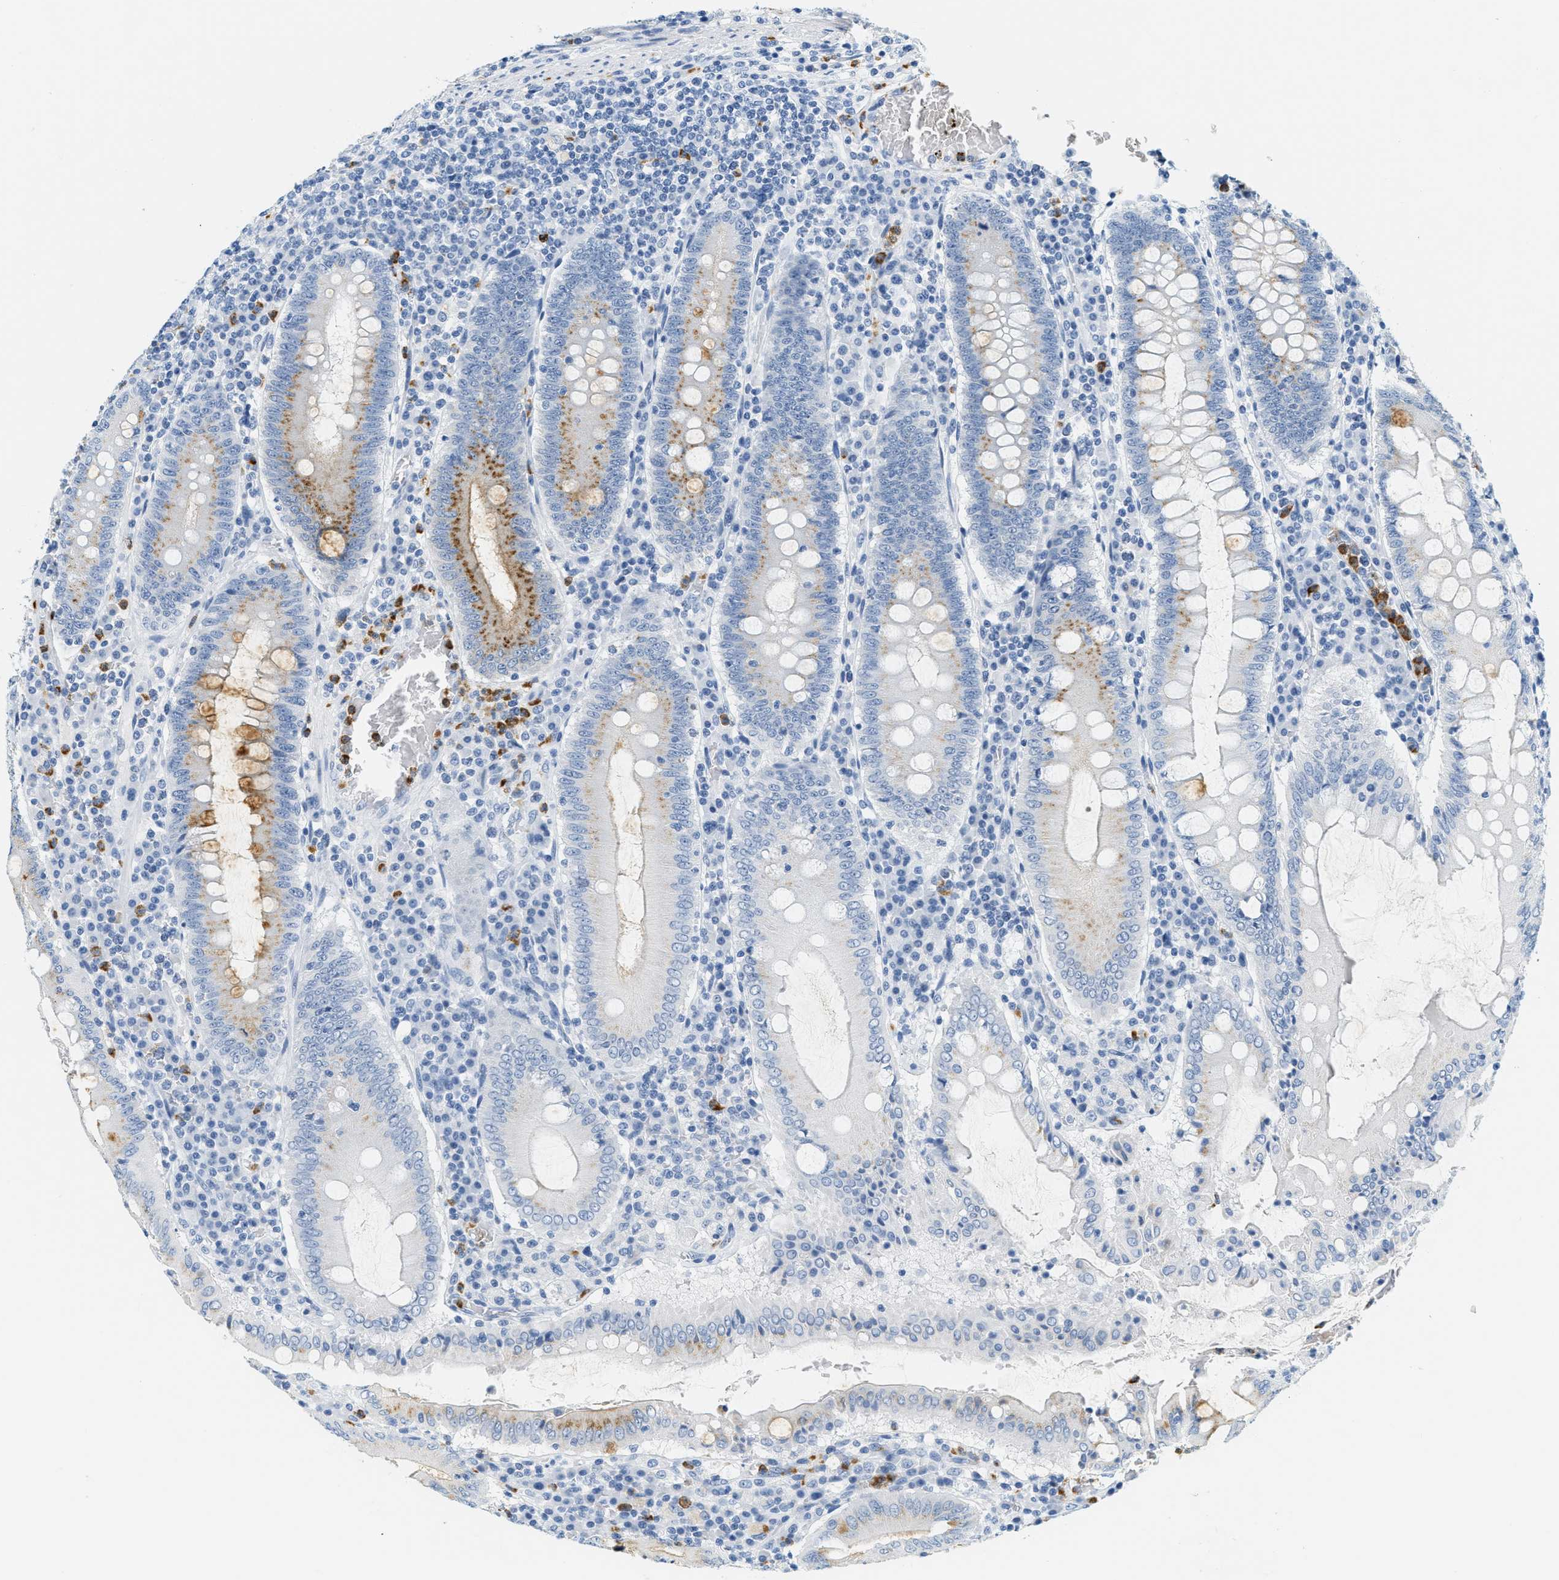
{"staining": {"intensity": "moderate", "quantity": "25%-75%", "location": "cytoplasmic/membranous"}, "tissue": "colorectal cancer", "cell_type": "Tumor cells", "image_type": "cancer", "snomed": [{"axis": "morphology", "description": "Normal tissue, NOS"}, {"axis": "morphology", "description": "Adenocarcinoma, NOS"}, {"axis": "topography", "description": "Colon"}], "caption": "Human colorectal cancer stained with a protein marker reveals moderate staining in tumor cells.", "gene": "LCN2", "patient": {"sex": "female", "age": 75}}